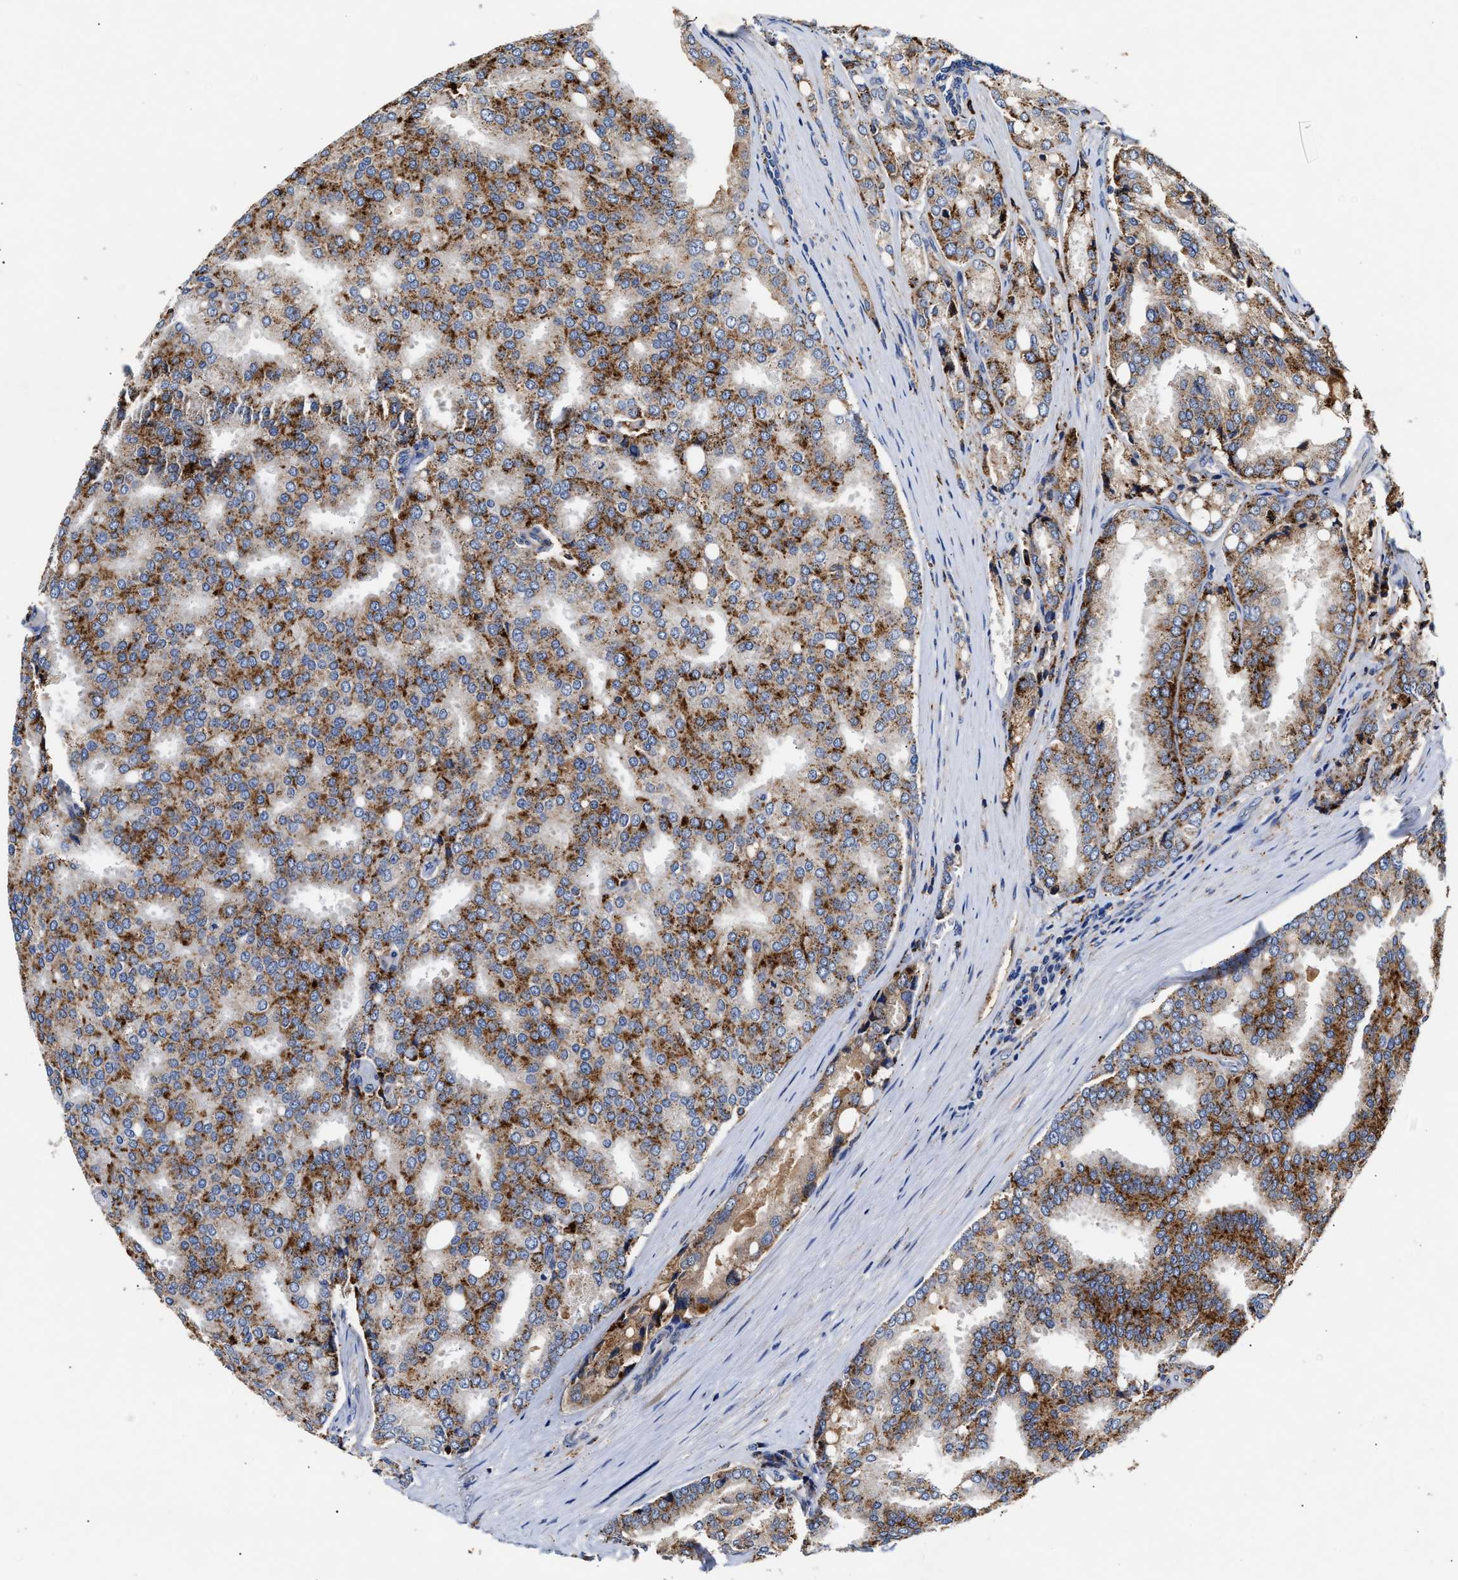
{"staining": {"intensity": "strong", "quantity": ">75%", "location": "cytoplasmic/membranous"}, "tissue": "prostate cancer", "cell_type": "Tumor cells", "image_type": "cancer", "snomed": [{"axis": "morphology", "description": "Adenocarcinoma, High grade"}, {"axis": "topography", "description": "Prostate"}], "caption": "Protein staining of prostate cancer tissue exhibits strong cytoplasmic/membranous expression in about >75% of tumor cells.", "gene": "CCDC146", "patient": {"sex": "male", "age": 50}}